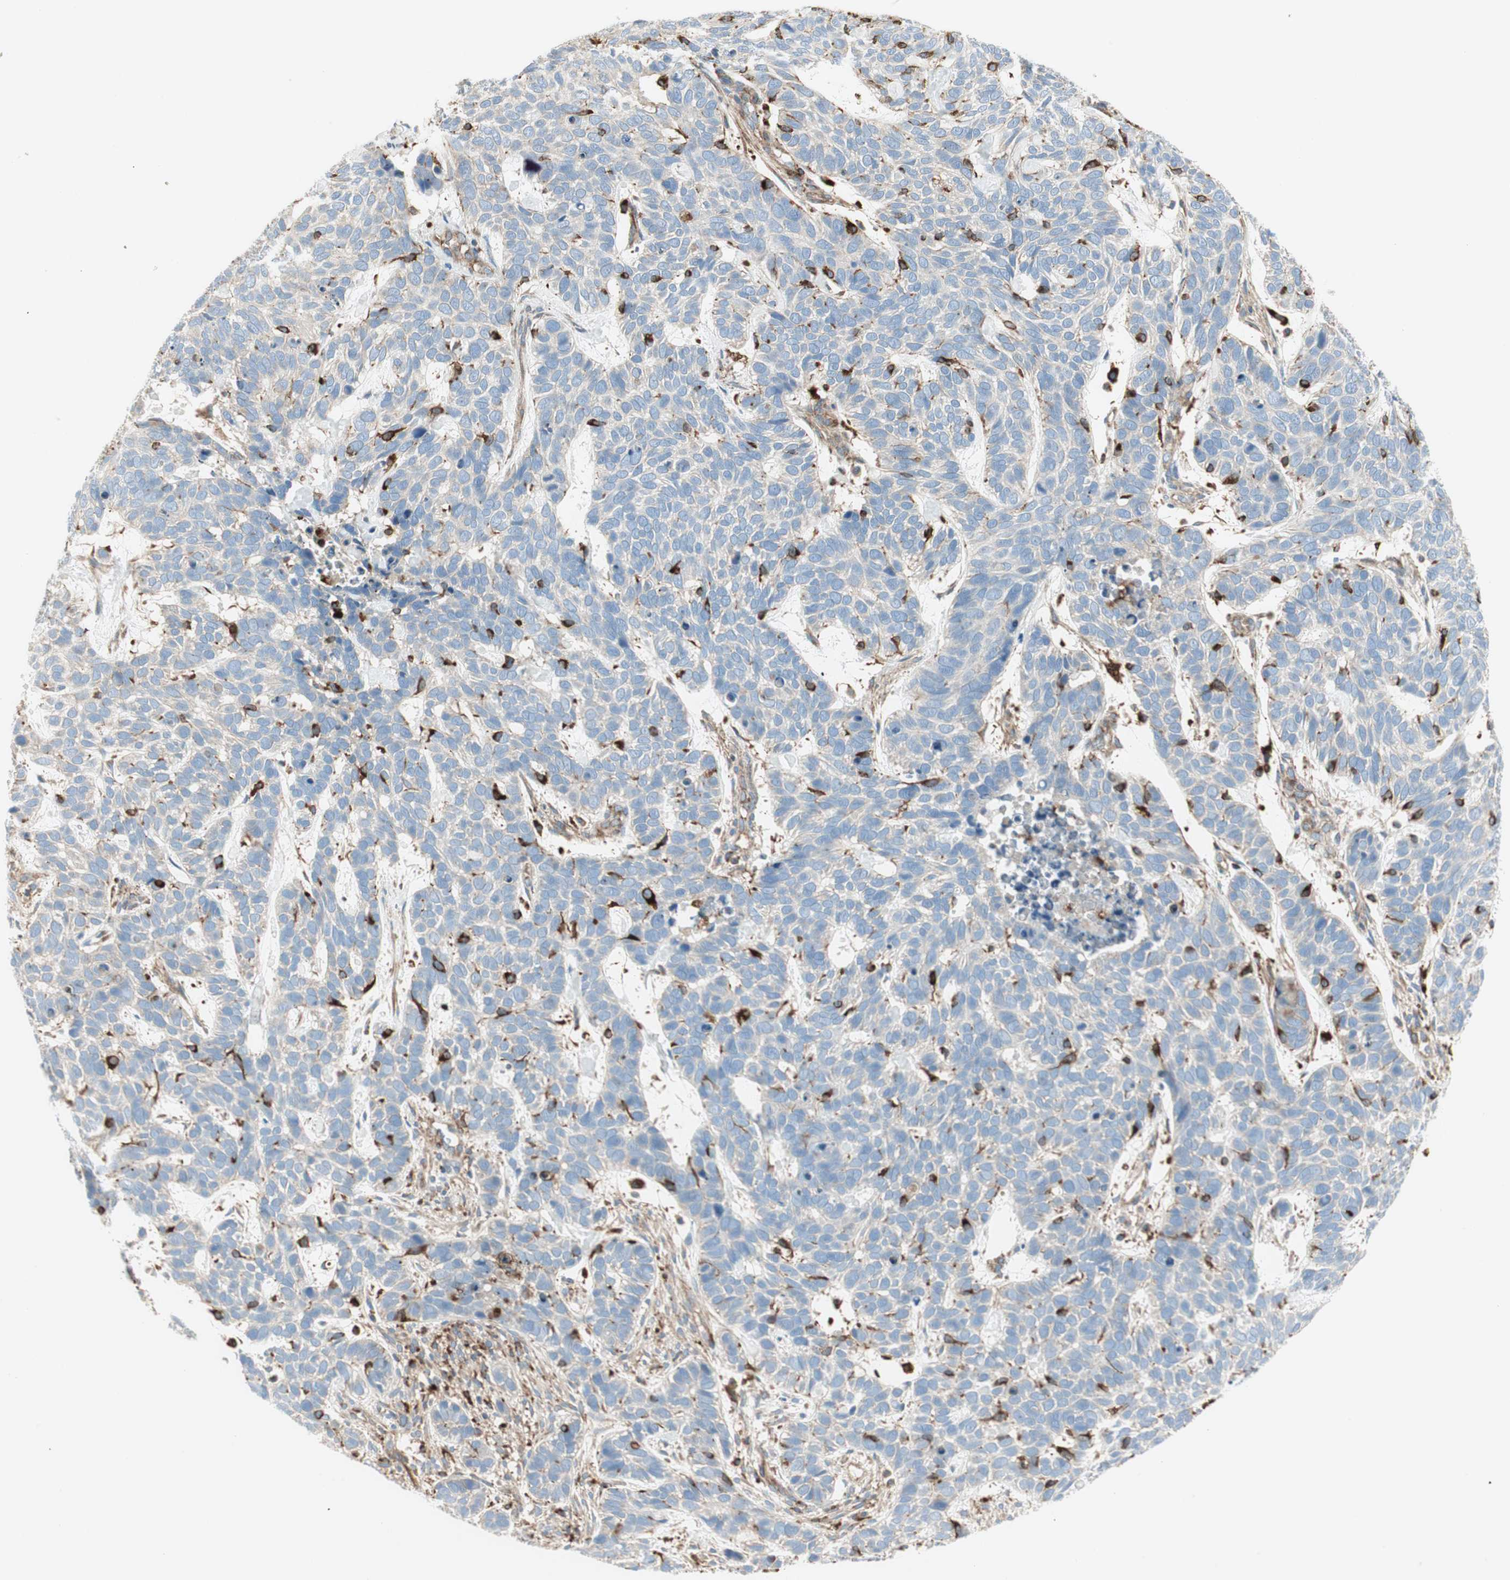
{"staining": {"intensity": "negative", "quantity": "none", "location": "none"}, "tissue": "skin cancer", "cell_type": "Tumor cells", "image_type": "cancer", "snomed": [{"axis": "morphology", "description": "Basal cell carcinoma"}, {"axis": "topography", "description": "Skin"}], "caption": "Immunohistochemistry micrograph of neoplastic tissue: human skin cancer stained with DAB (3,3'-diaminobenzidine) reveals no significant protein expression in tumor cells.", "gene": "ATP6V1G1", "patient": {"sex": "male", "age": 87}}